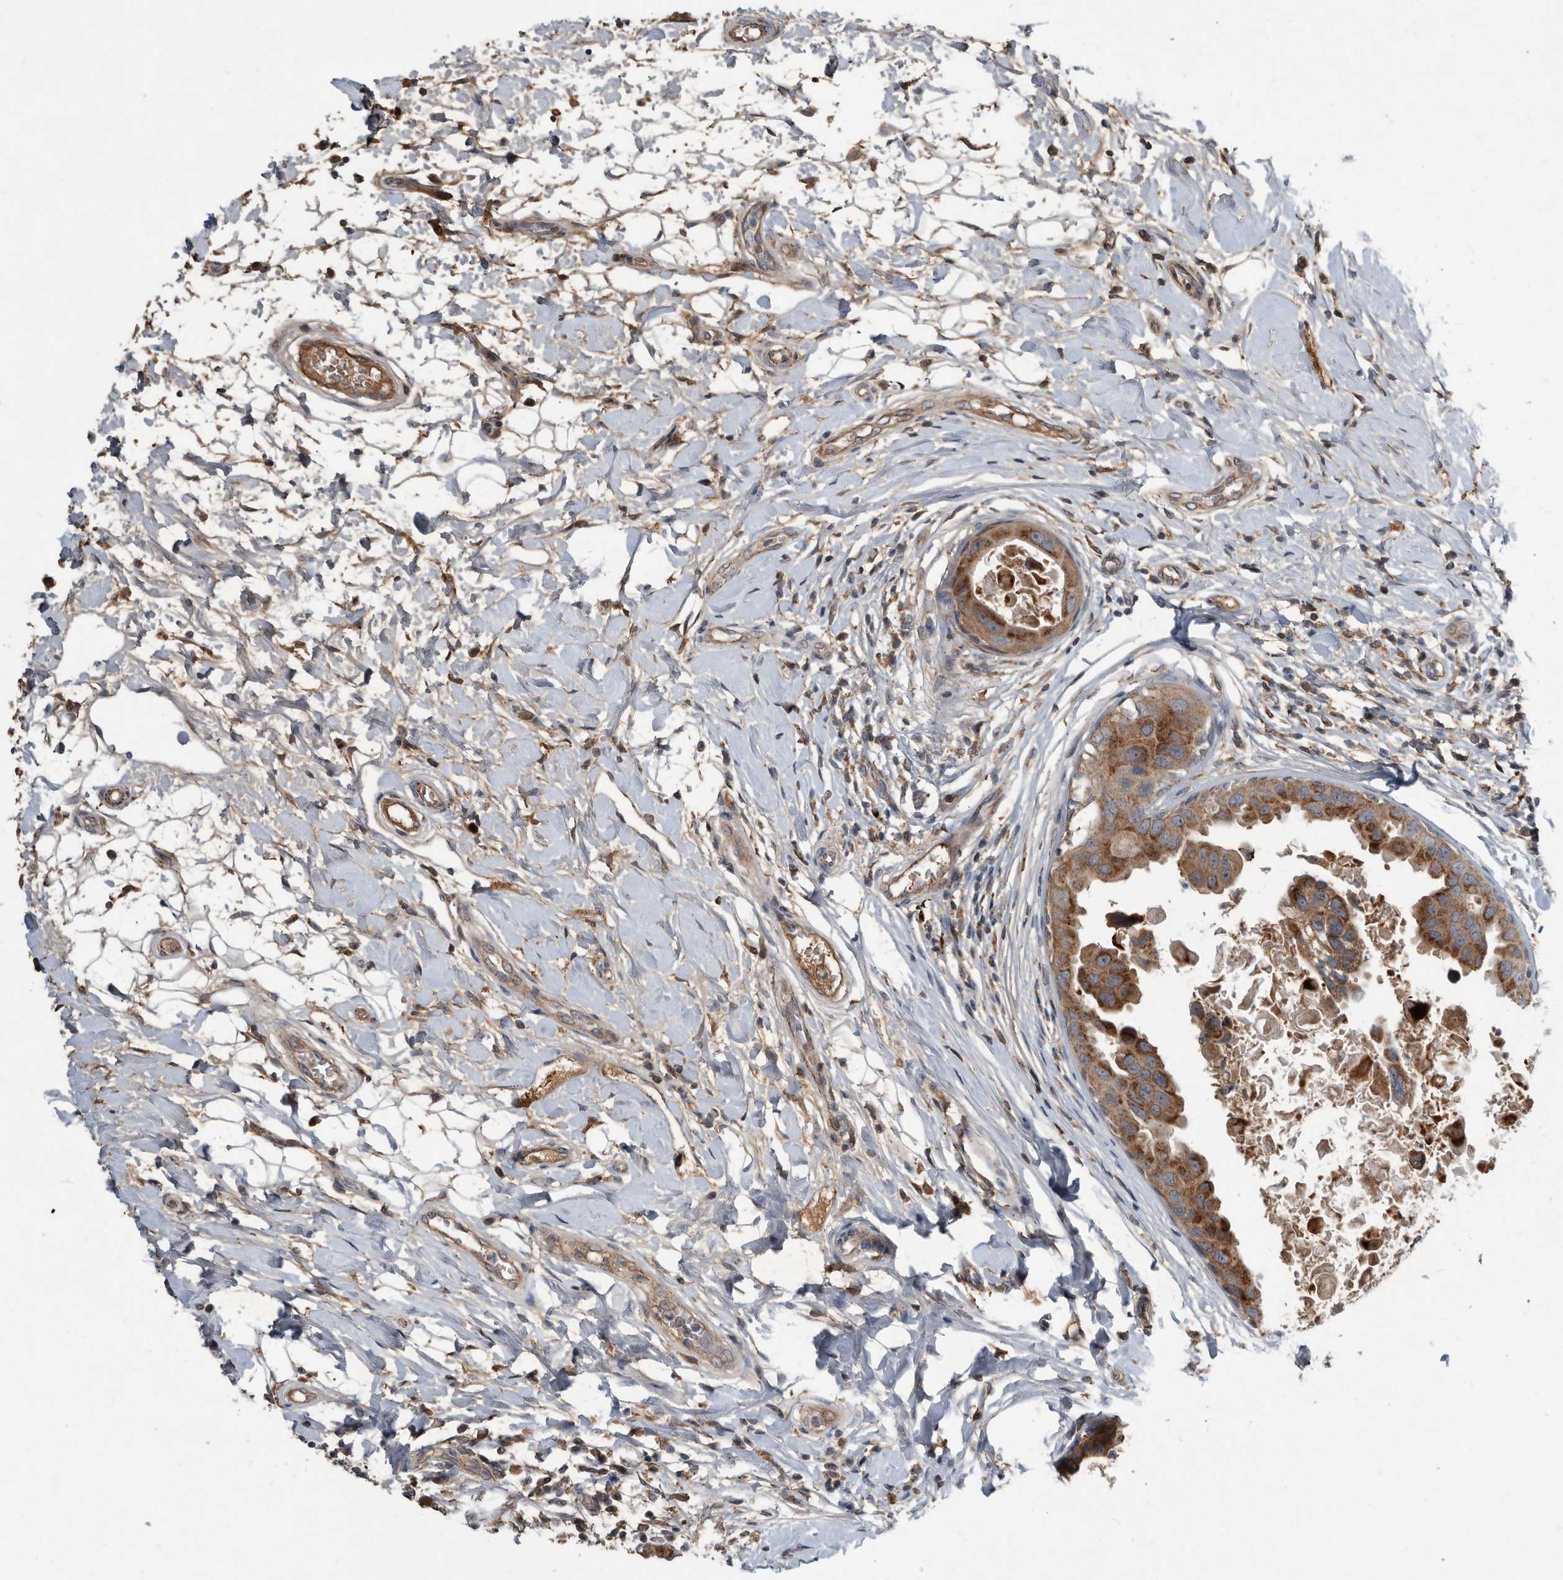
{"staining": {"intensity": "moderate", "quantity": ">75%", "location": "cytoplasmic/membranous"}, "tissue": "breast cancer", "cell_type": "Tumor cells", "image_type": "cancer", "snomed": [{"axis": "morphology", "description": "Duct carcinoma"}, {"axis": "topography", "description": "Breast"}], "caption": "Immunohistochemistry (IHC) of breast cancer displays medium levels of moderate cytoplasmic/membranous positivity in about >75% of tumor cells.", "gene": "PI15", "patient": {"sex": "female", "age": 27}}